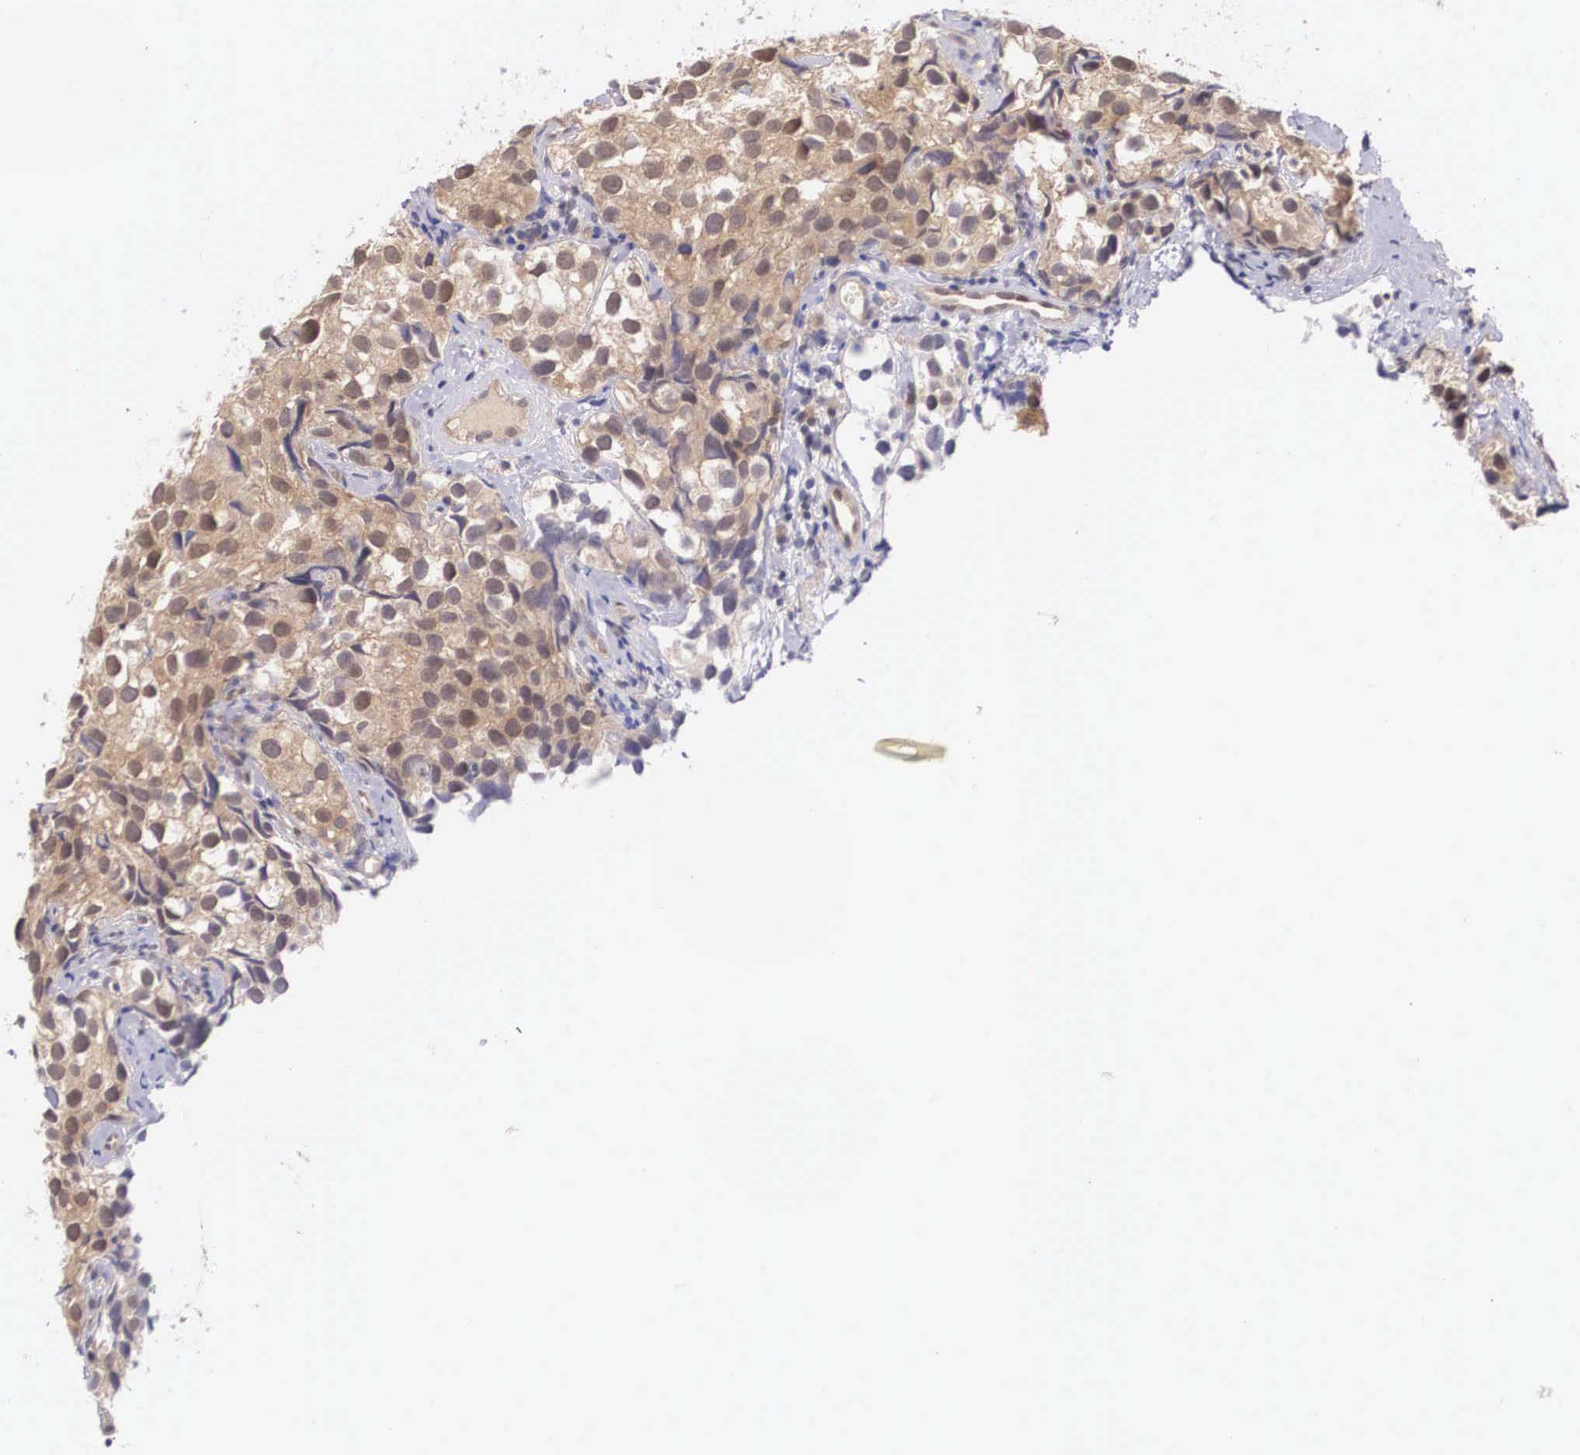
{"staining": {"intensity": "moderate", "quantity": ">75%", "location": "cytoplasmic/membranous"}, "tissue": "testis cancer", "cell_type": "Tumor cells", "image_type": "cancer", "snomed": [{"axis": "morphology", "description": "Seminoma, NOS"}, {"axis": "topography", "description": "Testis"}], "caption": "The immunohistochemical stain highlights moderate cytoplasmic/membranous expression in tumor cells of testis cancer tissue.", "gene": "IGBP1", "patient": {"sex": "male", "age": 39}}